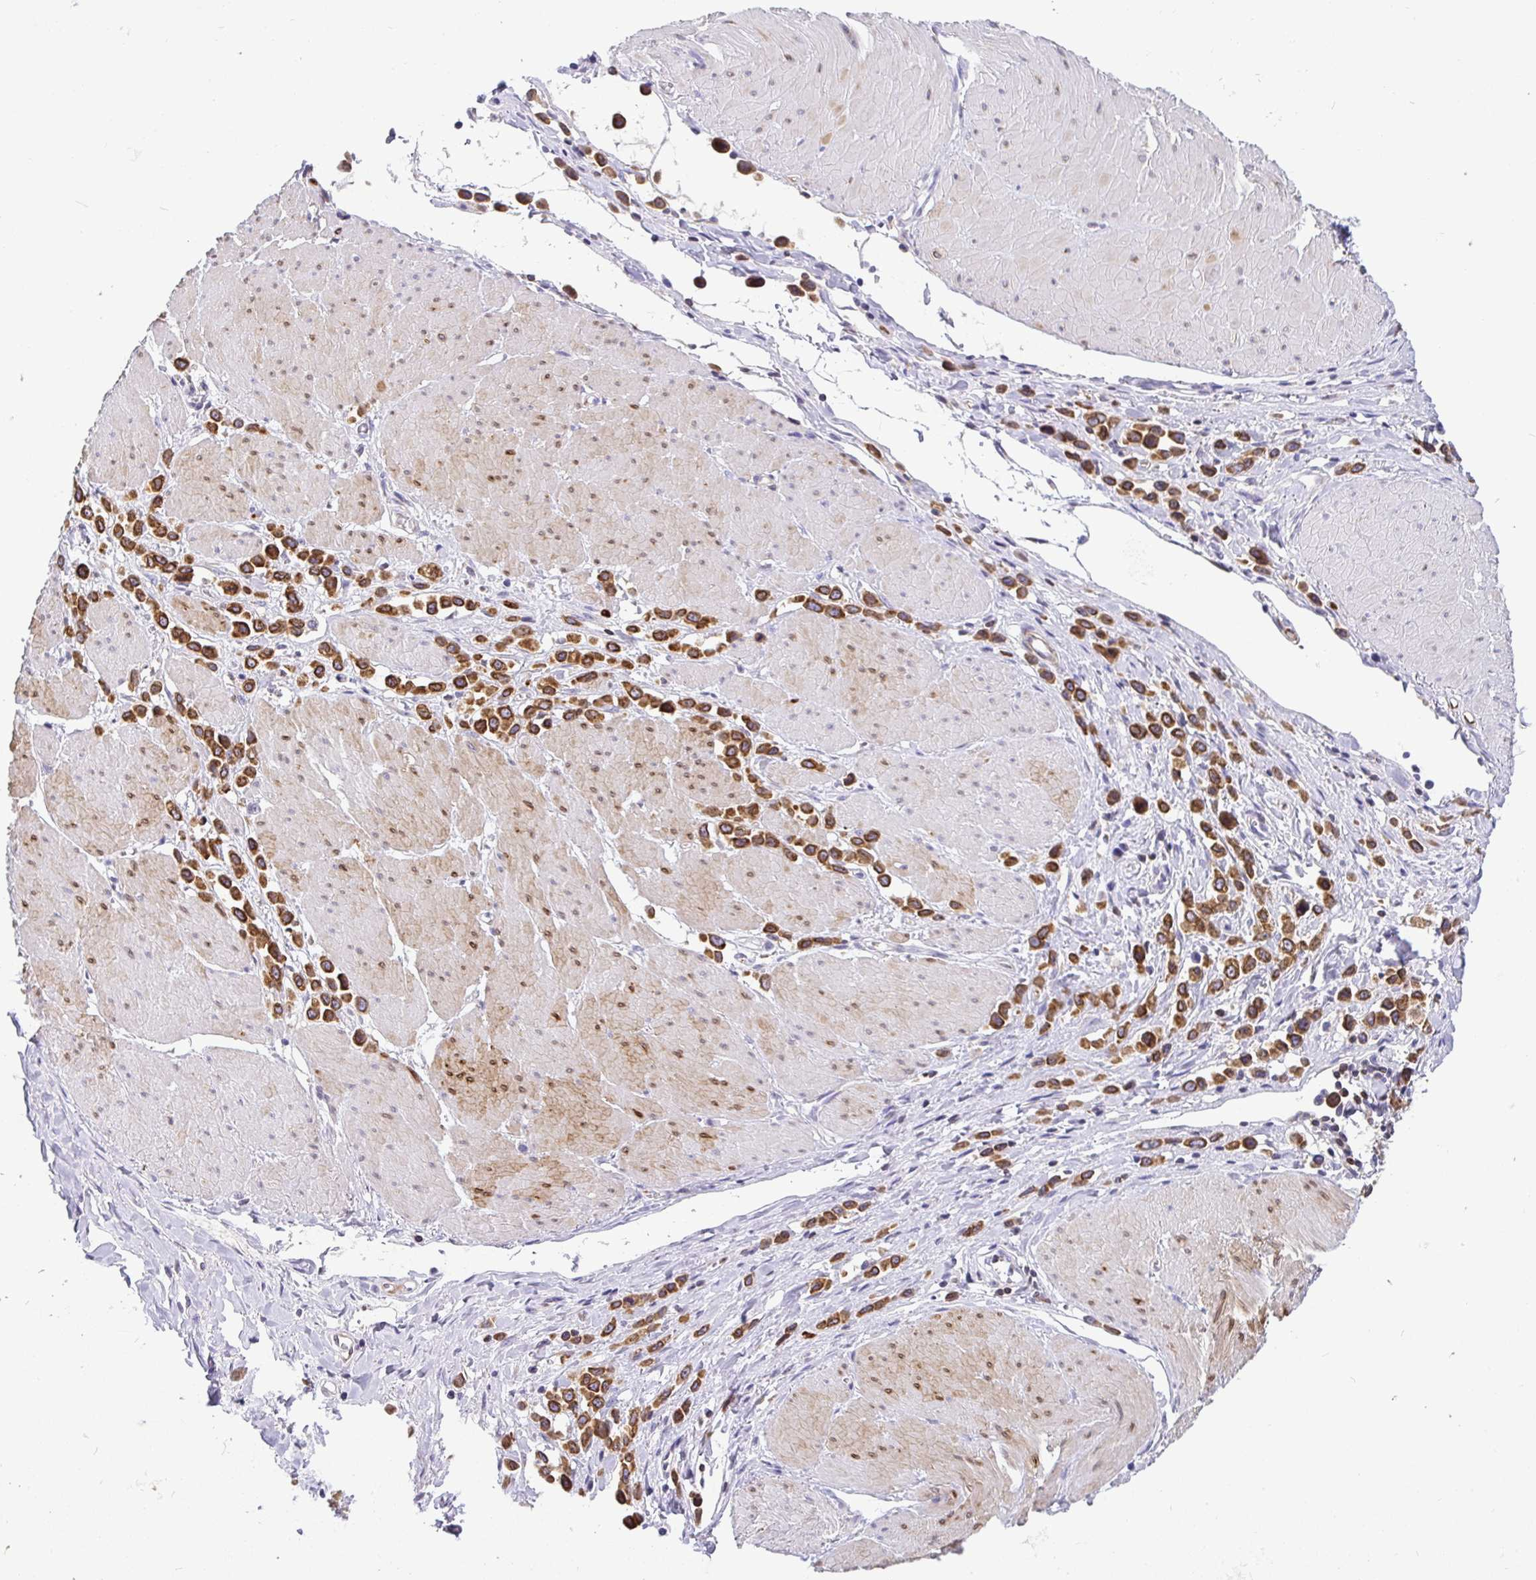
{"staining": {"intensity": "strong", "quantity": ">75%", "location": "cytoplasmic/membranous"}, "tissue": "stomach cancer", "cell_type": "Tumor cells", "image_type": "cancer", "snomed": [{"axis": "morphology", "description": "Adenocarcinoma, NOS"}, {"axis": "topography", "description": "Stomach"}], "caption": "Brown immunohistochemical staining in human stomach cancer (adenocarcinoma) reveals strong cytoplasmic/membranous positivity in approximately >75% of tumor cells.", "gene": "TP53I11", "patient": {"sex": "male", "age": 47}}